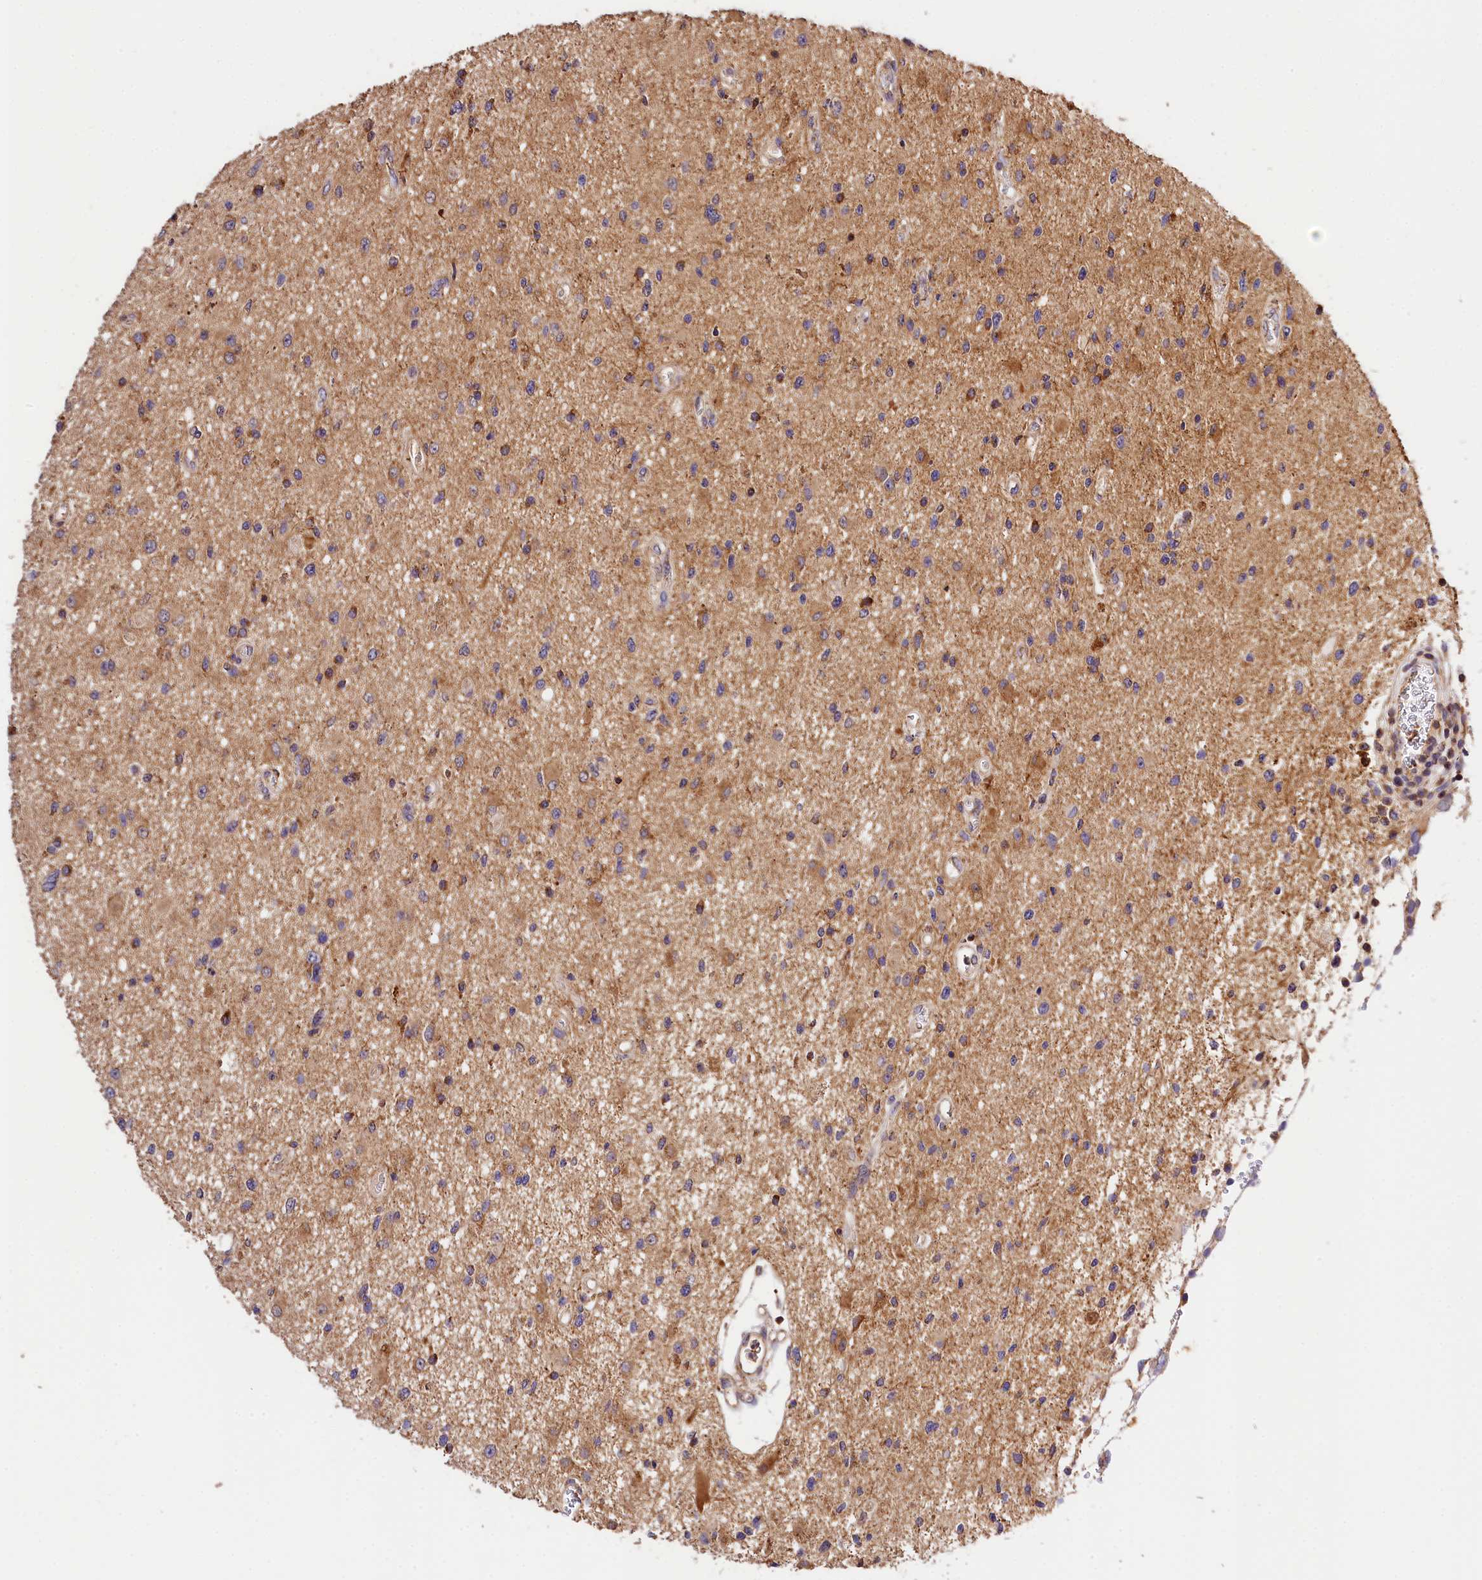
{"staining": {"intensity": "negative", "quantity": "none", "location": "none"}, "tissue": "glioma", "cell_type": "Tumor cells", "image_type": "cancer", "snomed": [{"axis": "morphology", "description": "Glioma, malignant, High grade"}, {"axis": "topography", "description": "Brain"}], "caption": "DAB immunohistochemical staining of human glioma demonstrates no significant staining in tumor cells.", "gene": "KPTN", "patient": {"sex": "male", "age": 33}}